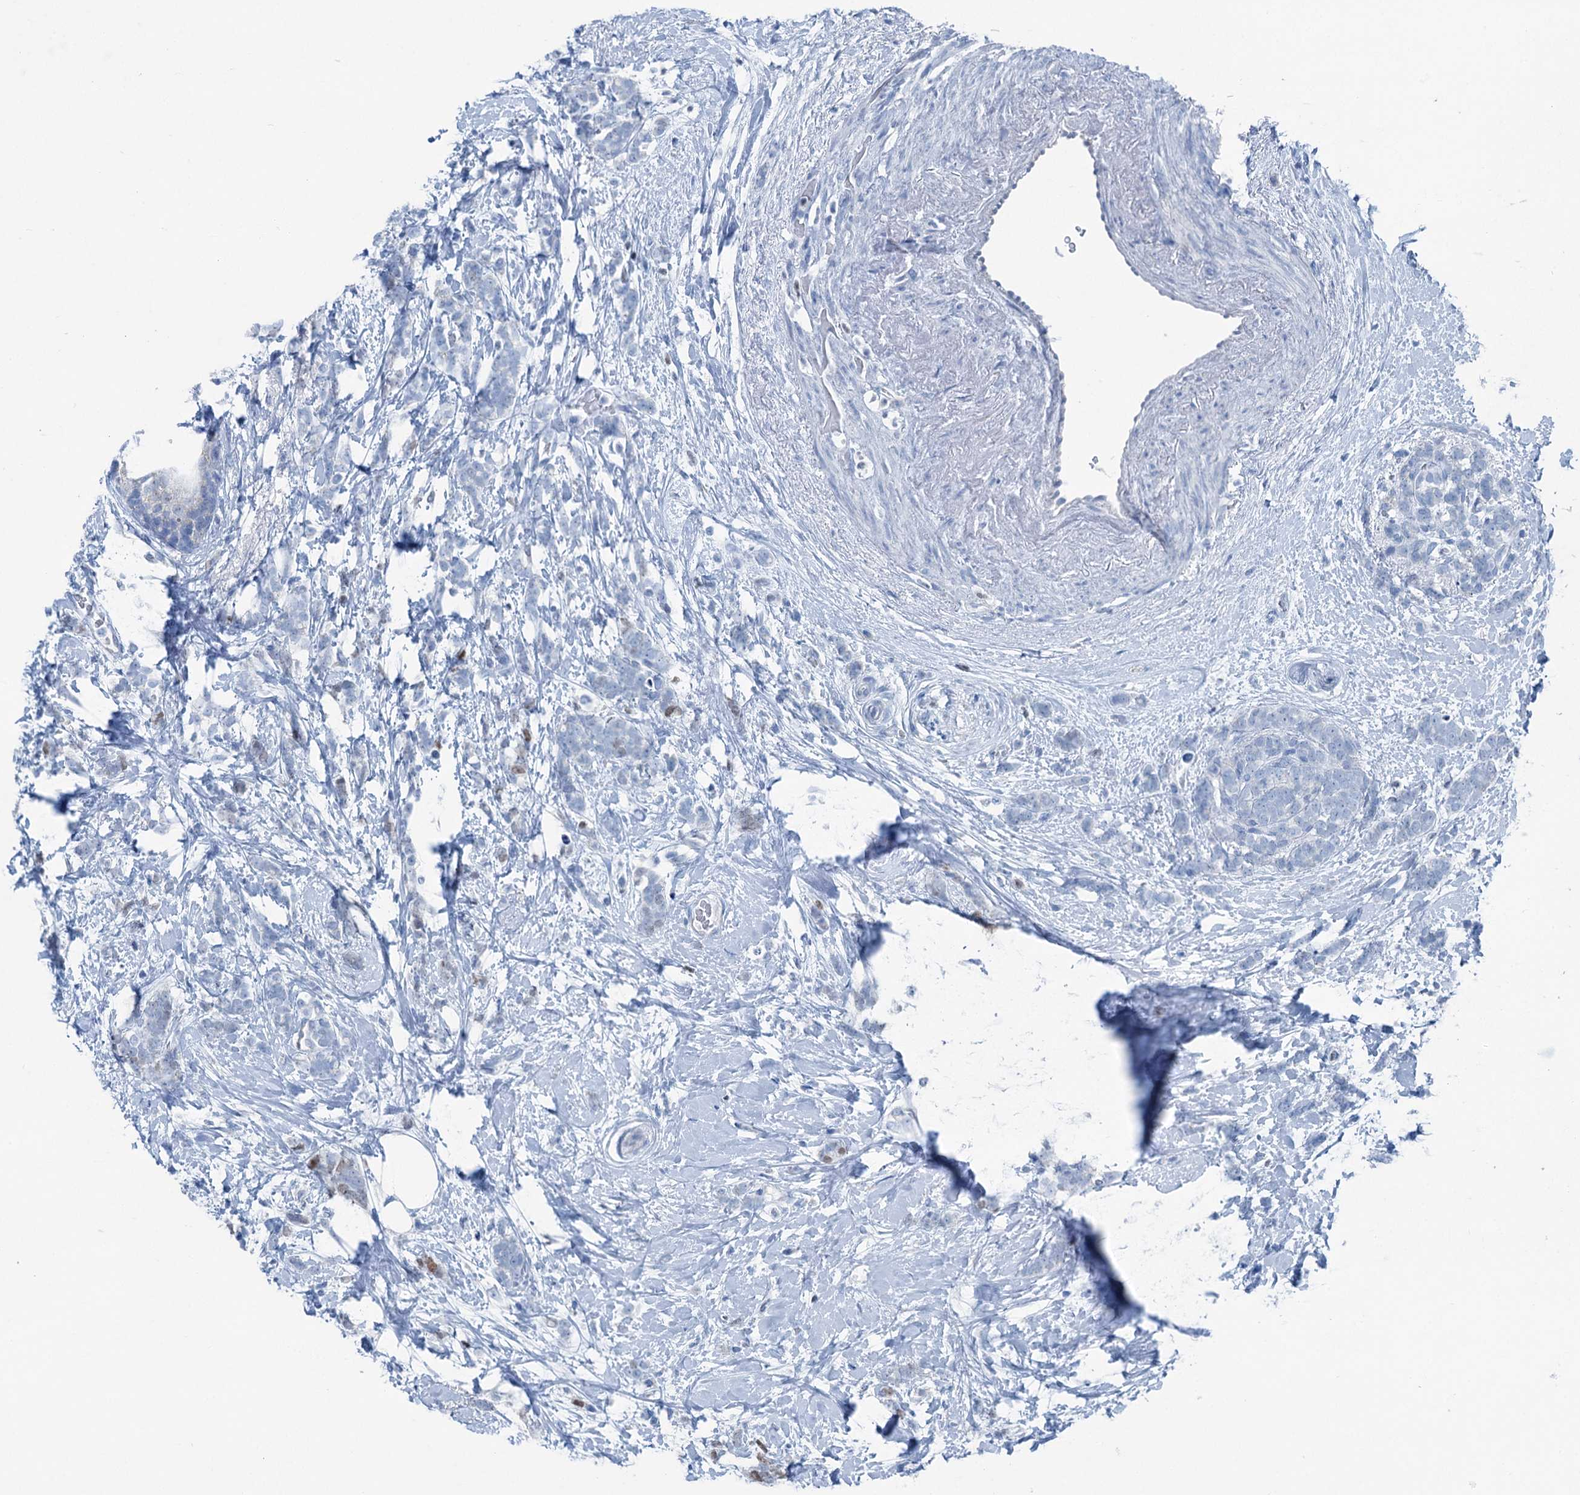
{"staining": {"intensity": "weak", "quantity": "<25%", "location": "nuclear"}, "tissue": "breast cancer", "cell_type": "Tumor cells", "image_type": "cancer", "snomed": [{"axis": "morphology", "description": "Lobular carcinoma"}, {"axis": "topography", "description": "Breast"}], "caption": "DAB (3,3'-diaminobenzidine) immunohistochemical staining of human lobular carcinoma (breast) exhibits no significant staining in tumor cells.", "gene": "ELP4", "patient": {"sex": "female", "age": 58}}